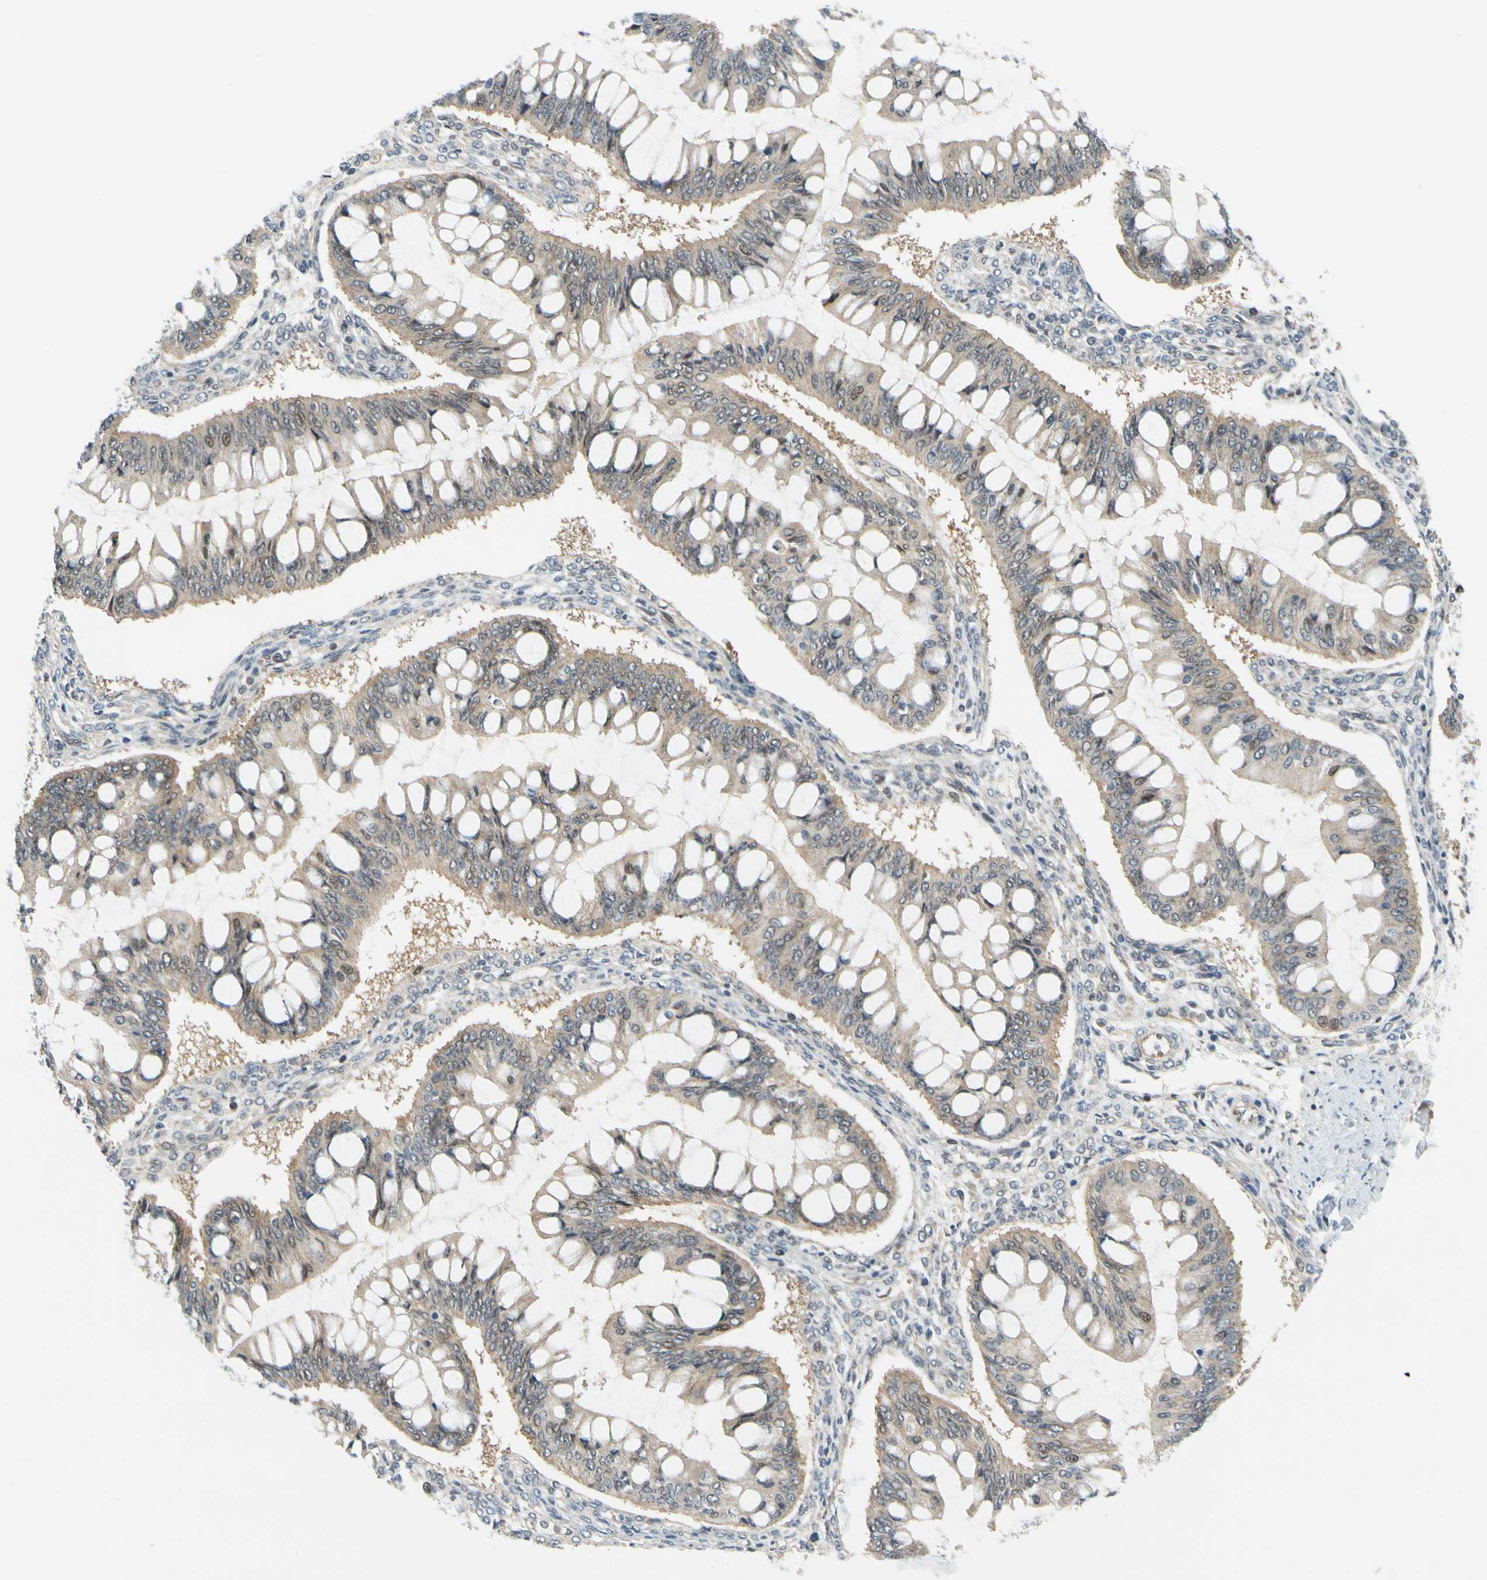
{"staining": {"intensity": "weak", "quantity": ">75%", "location": "cytoplasmic/membranous"}, "tissue": "ovarian cancer", "cell_type": "Tumor cells", "image_type": "cancer", "snomed": [{"axis": "morphology", "description": "Cystadenocarcinoma, mucinous, NOS"}, {"axis": "topography", "description": "Ovary"}], "caption": "Ovarian cancer (mucinous cystadenocarcinoma) tissue demonstrates weak cytoplasmic/membranous expression in approximately >75% of tumor cells", "gene": "MAPK9", "patient": {"sex": "female", "age": 73}}